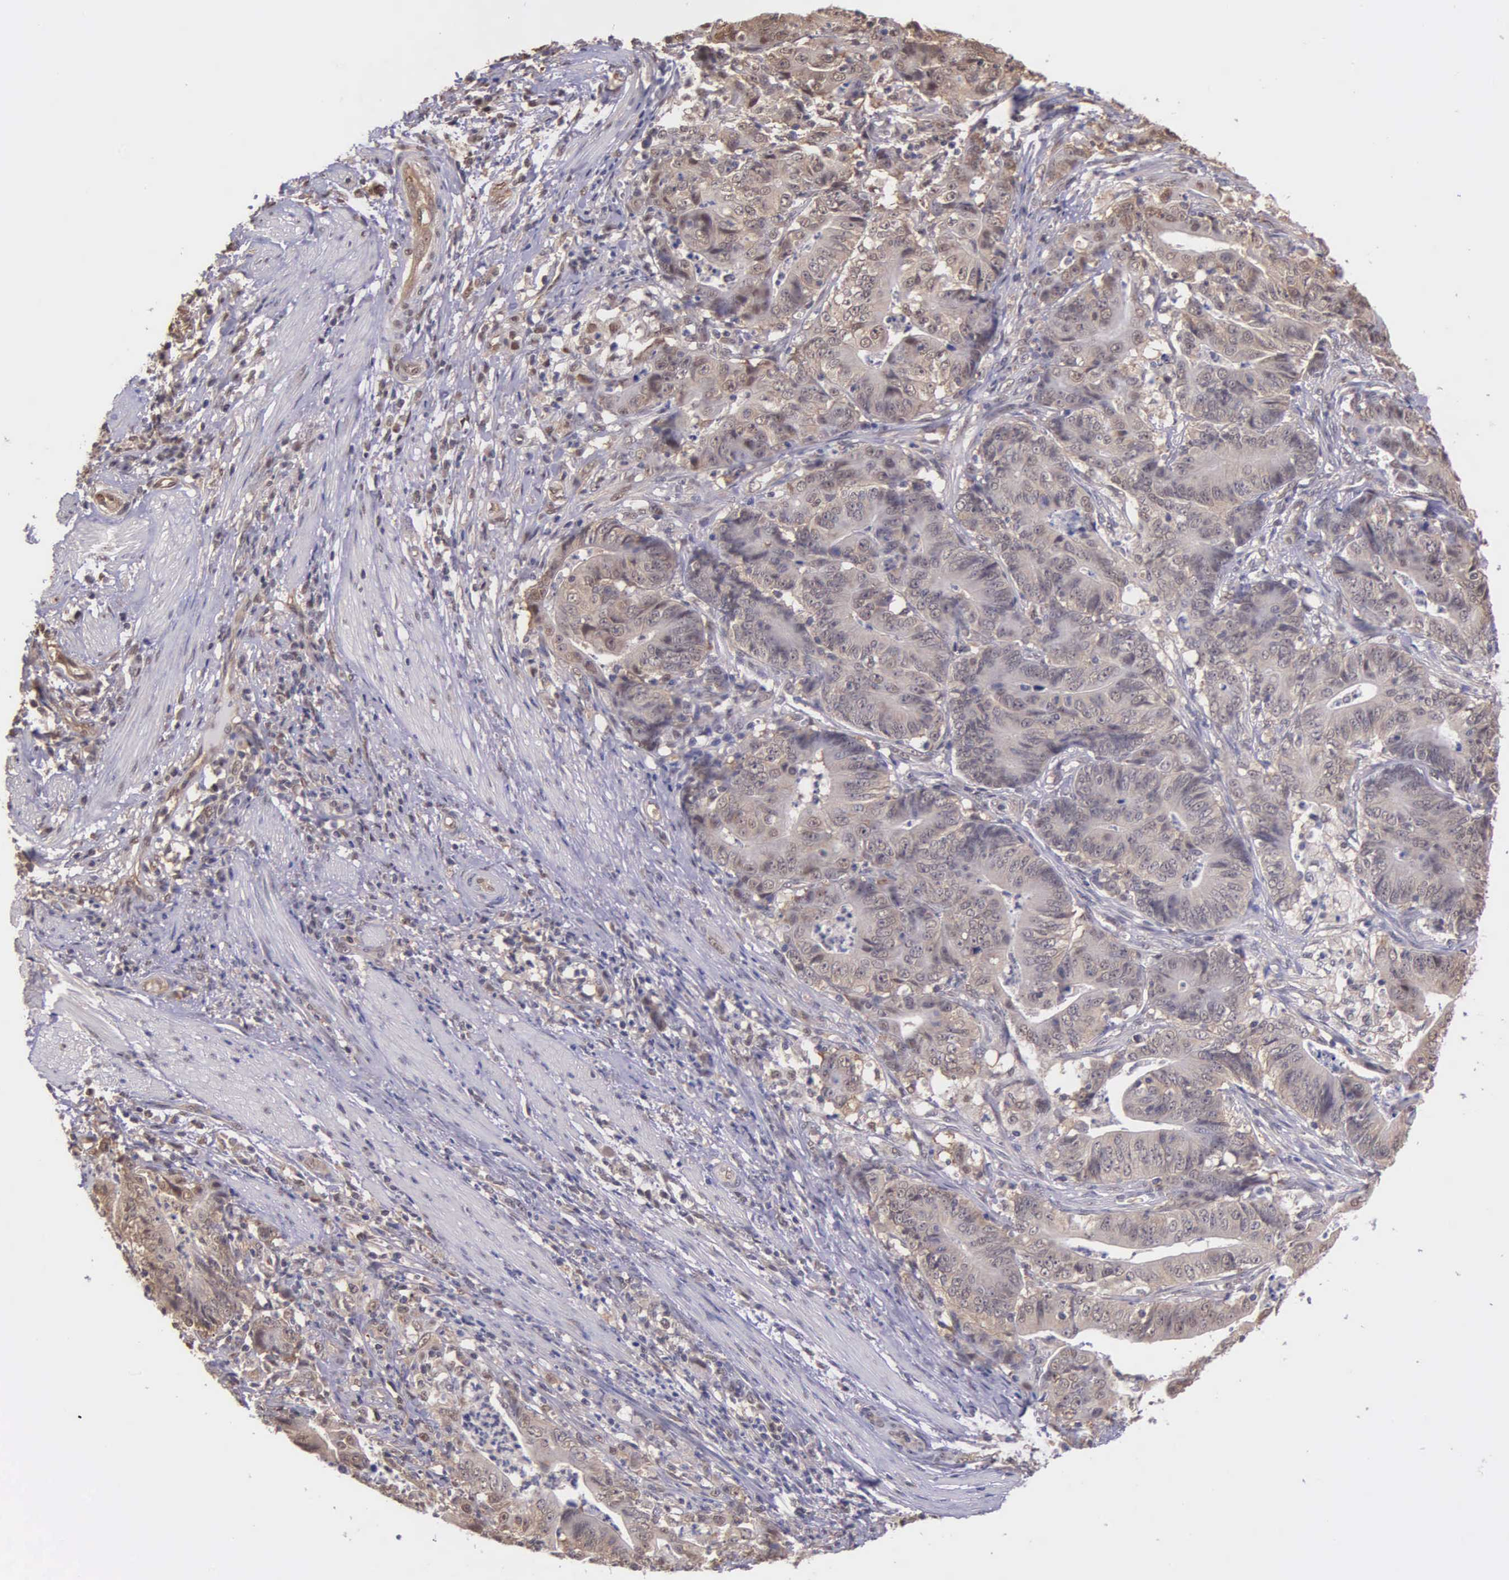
{"staining": {"intensity": "weak", "quantity": ">75%", "location": "cytoplasmic/membranous,nuclear"}, "tissue": "stomach cancer", "cell_type": "Tumor cells", "image_type": "cancer", "snomed": [{"axis": "morphology", "description": "Adenocarcinoma, NOS"}, {"axis": "topography", "description": "Stomach, lower"}], "caption": "Immunohistochemistry (IHC) of human adenocarcinoma (stomach) reveals low levels of weak cytoplasmic/membranous and nuclear expression in about >75% of tumor cells.", "gene": "PSMC1", "patient": {"sex": "female", "age": 86}}